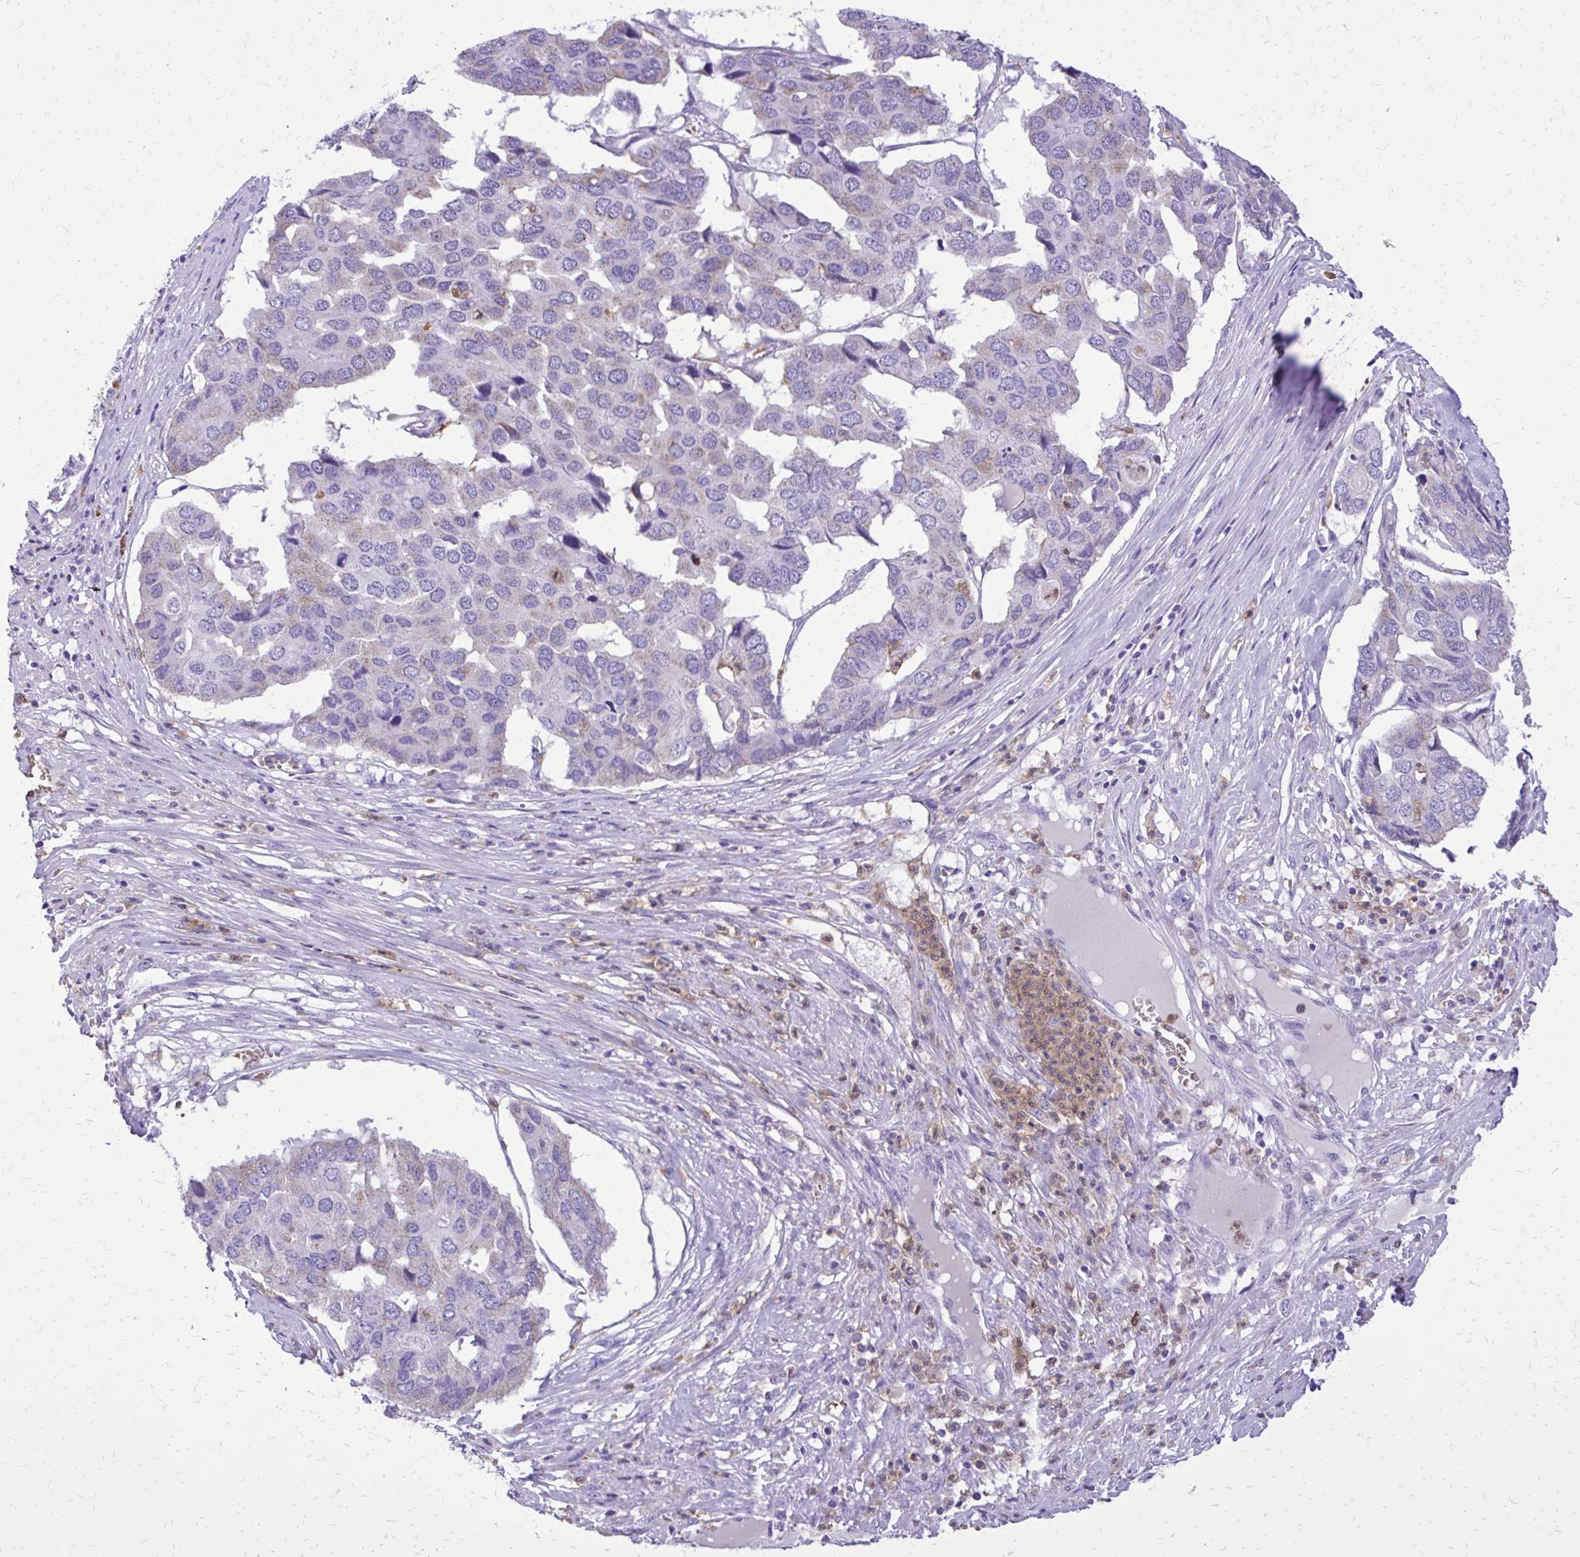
{"staining": {"intensity": "negative", "quantity": "none", "location": "none"}, "tissue": "pancreatic cancer", "cell_type": "Tumor cells", "image_type": "cancer", "snomed": [{"axis": "morphology", "description": "Adenocarcinoma, NOS"}, {"axis": "topography", "description": "Pancreas"}], "caption": "Pancreatic cancer (adenocarcinoma) was stained to show a protein in brown. There is no significant positivity in tumor cells.", "gene": "CAT", "patient": {"sex": "male", "age": 50}}